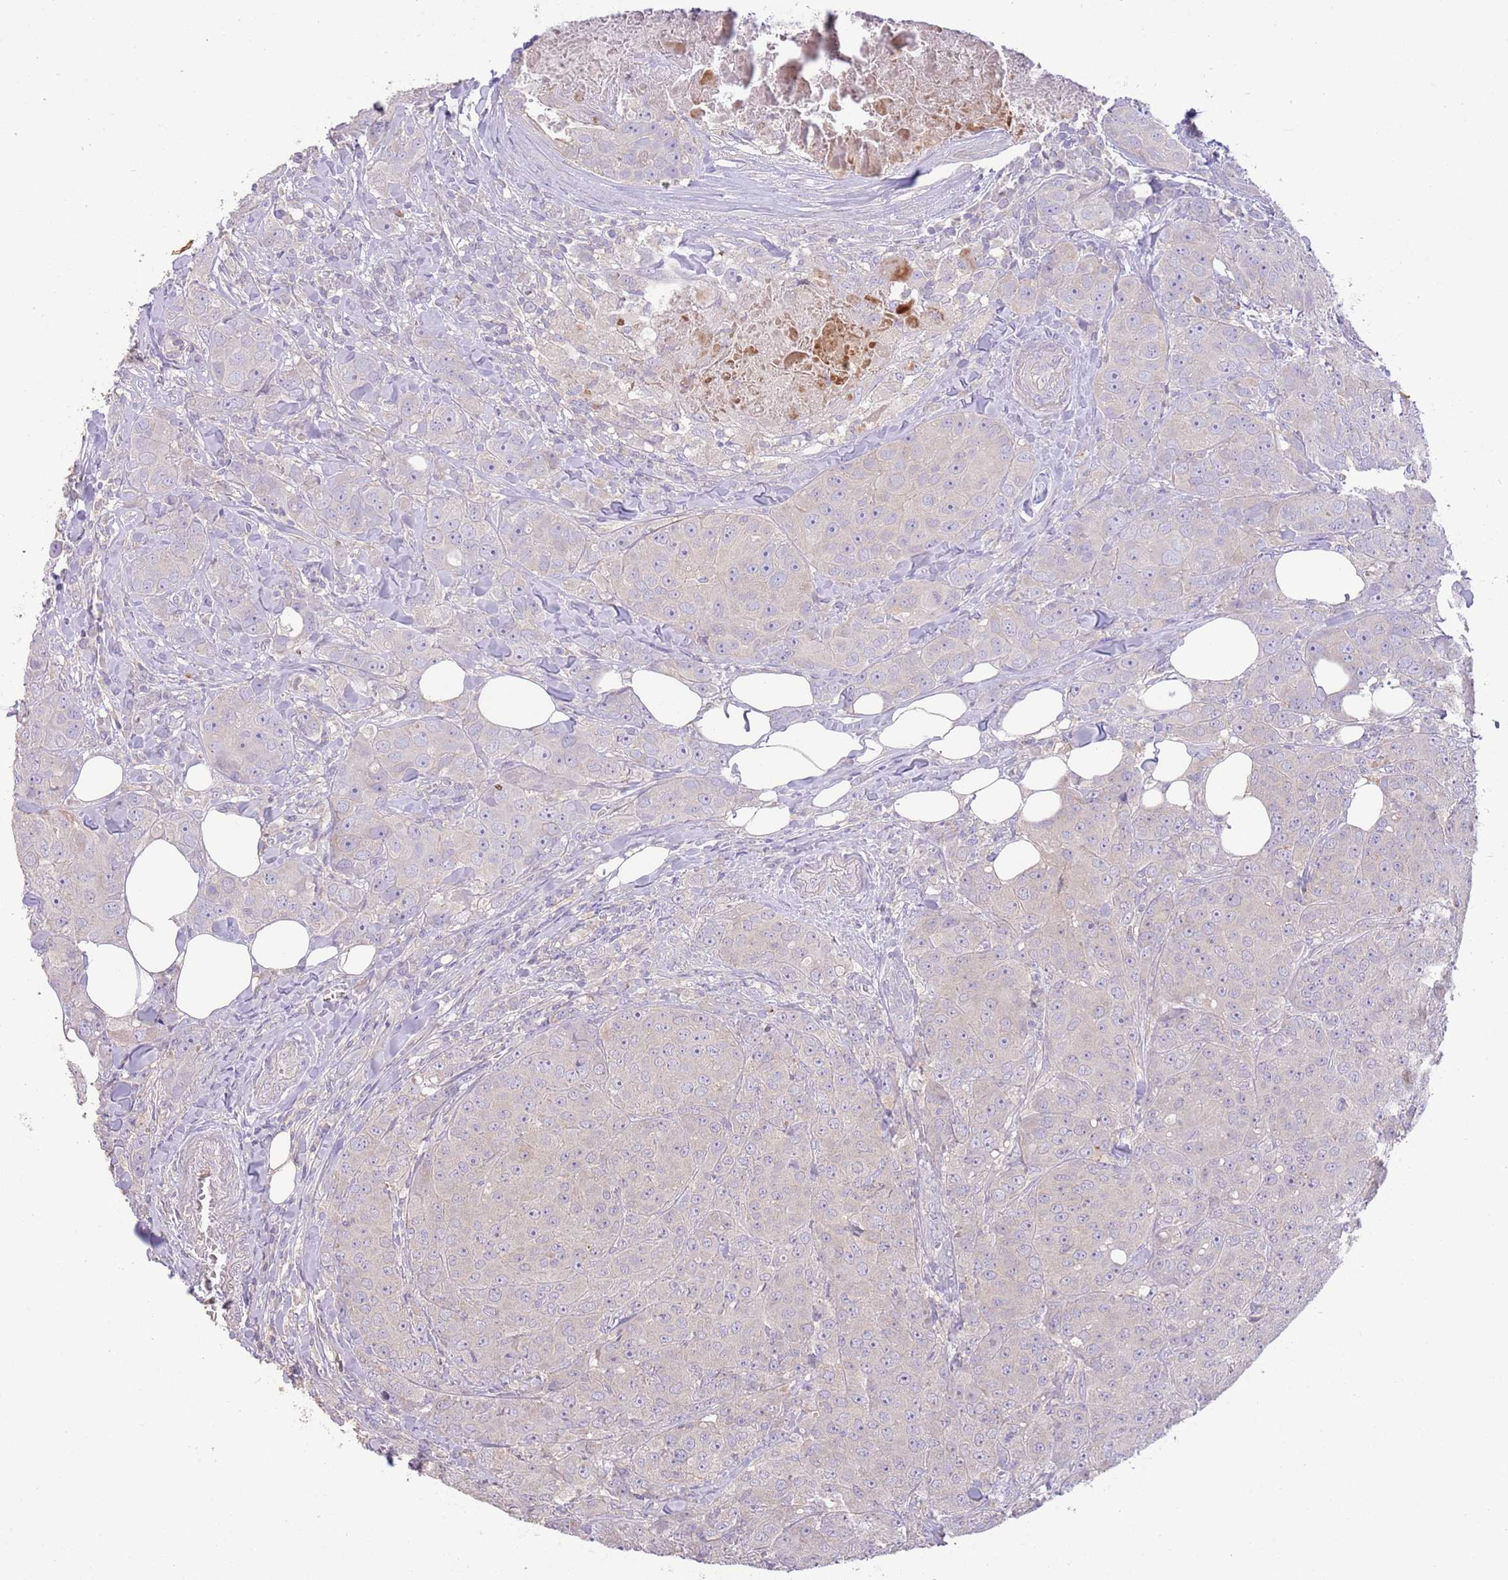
{"staining": {"intensity": "negative", "quantity": "none", "location": "none"}, "tissue": "breast cancer", "cell_type": "Tumor cells", "image_type": "cancer", "snomed": [{"axis": "morphology", "description": "Duct carcinoma"}, {"axis": "topography", "description": "Breast"}], "caption": "Immunohistochemistry (IHC) micrograph of neoplastic tissue: human breast intraductal carcinoma stained with DAB (3,3'-diaminobenzidine) exhibits no significant protein positivity in tumor cells.", "gene": "SFTPA1", "patient": {"sex": "female", "age": 43}}